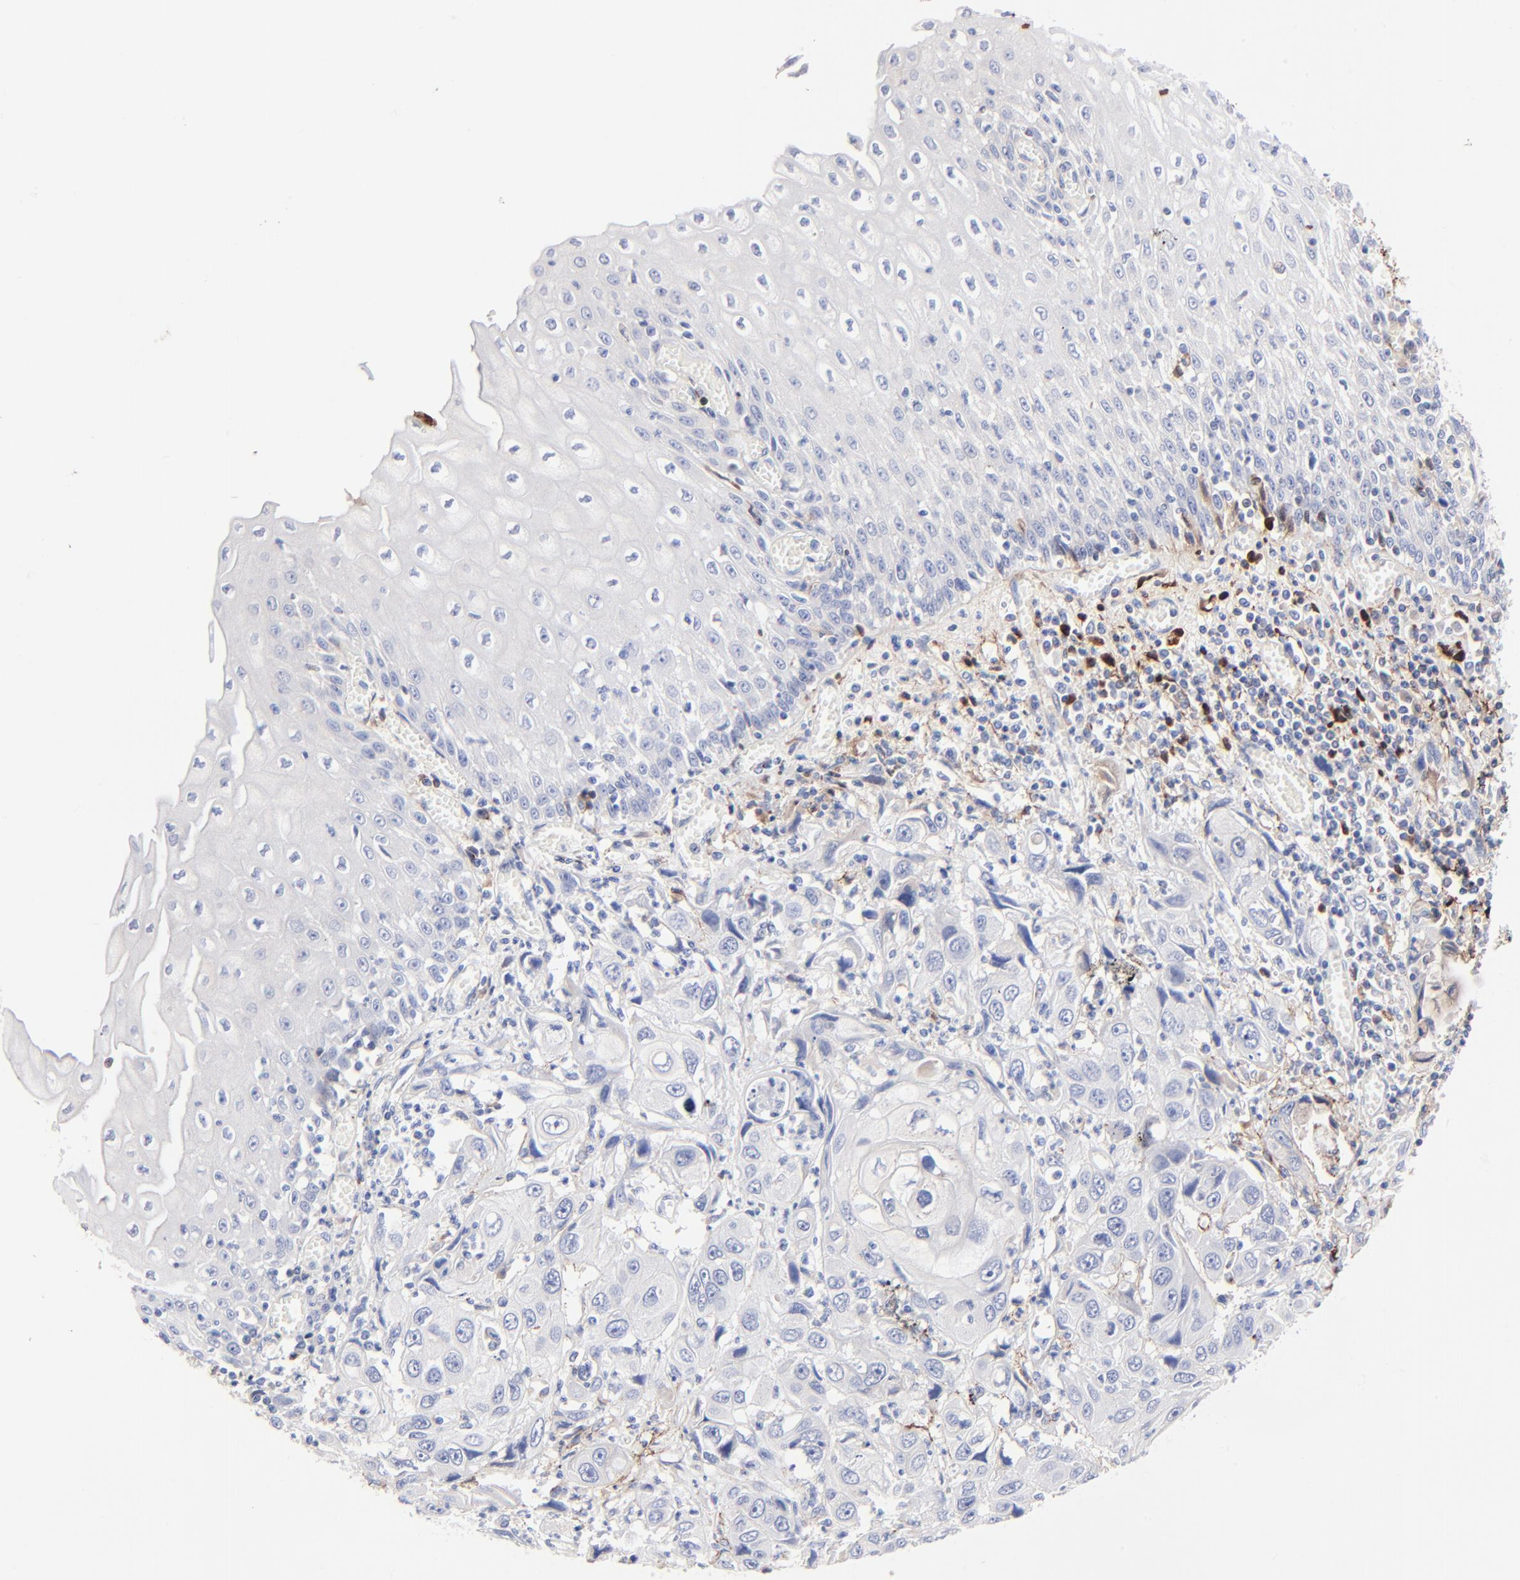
{"staining": {"intensity": "negative", "quantity": "none", "location": "none"}, "tissue": "esophagus", "cell_type": "Squamous epithelial cells", "image_type": "normal", "snomed": [{"axis": "morphology", "description": "Normal tissue, NOS"}, {"axis": "topography", "description": "Esophagus"}], "caption": "High magnification brightfield microscopy of benign esophagus stained with DAB (brown) and counterstained with hematoxylin (blue): squamous epithelial cells show no significant staining. (DAB immunohistochemistry, high magnification).", "gene": "FBLN2", "patient": {"sex": "male", "age": 65}}